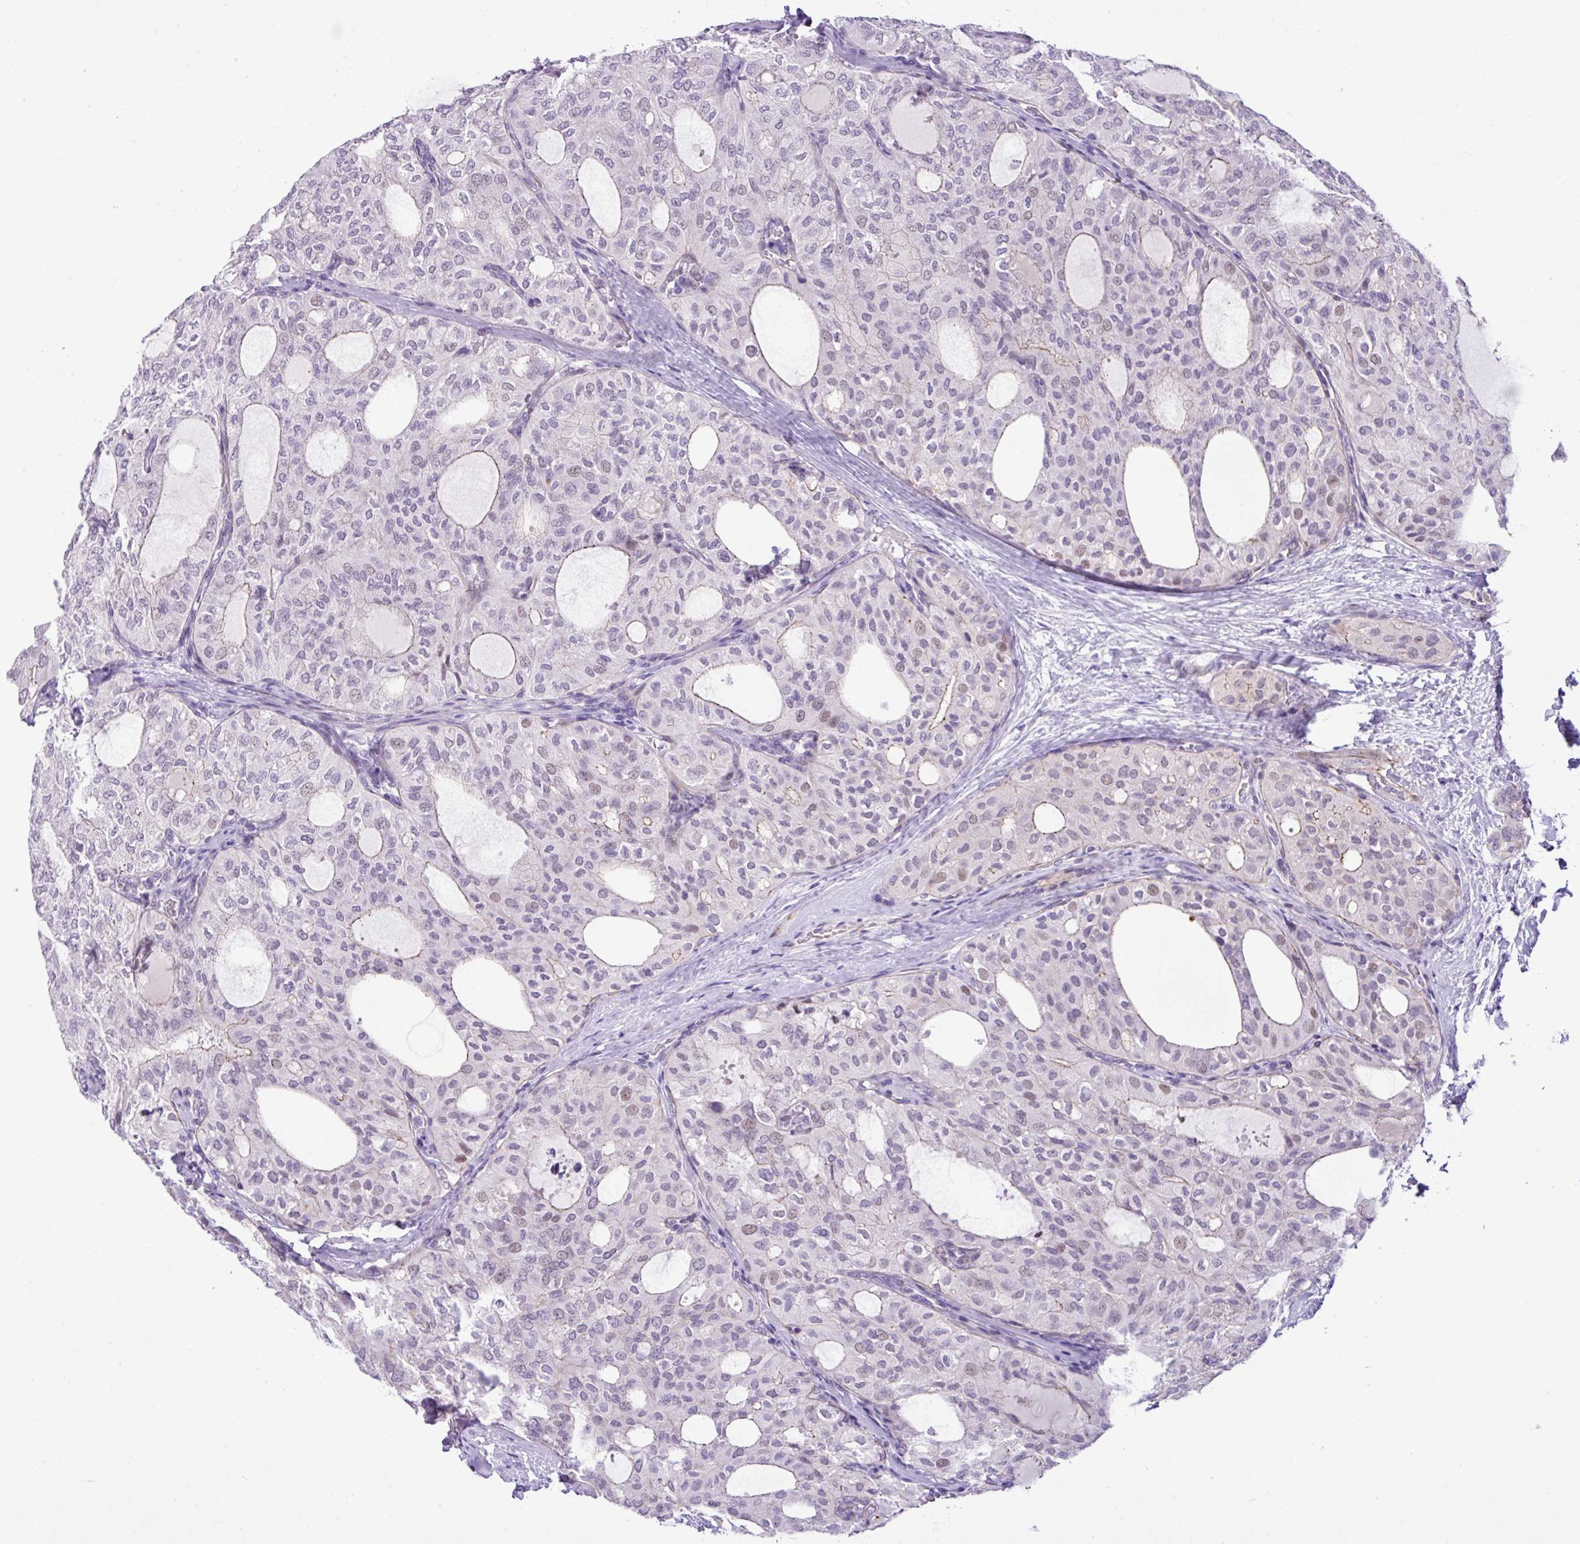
{"staining": {"intensity": "weak", "quantity": "<25%", "location": "nuclear"}, "tissue": "thyroid cancer", "cell_type": "Tumor cells", "image_type": "cancer", "snomed": [{"axis": "morphology", "description": "Follicular adenoma carcinoma, NOS"}, {"axis": "topography", "description": "Thyroid gland"}], "caption": "Human follicular adenoma carcinoma (thyroid) stained for a protein using IHC demonstrates no expression in tumor cells.", "gene": "YLPM1", "patient": {"sex": "male", "age": 75}}